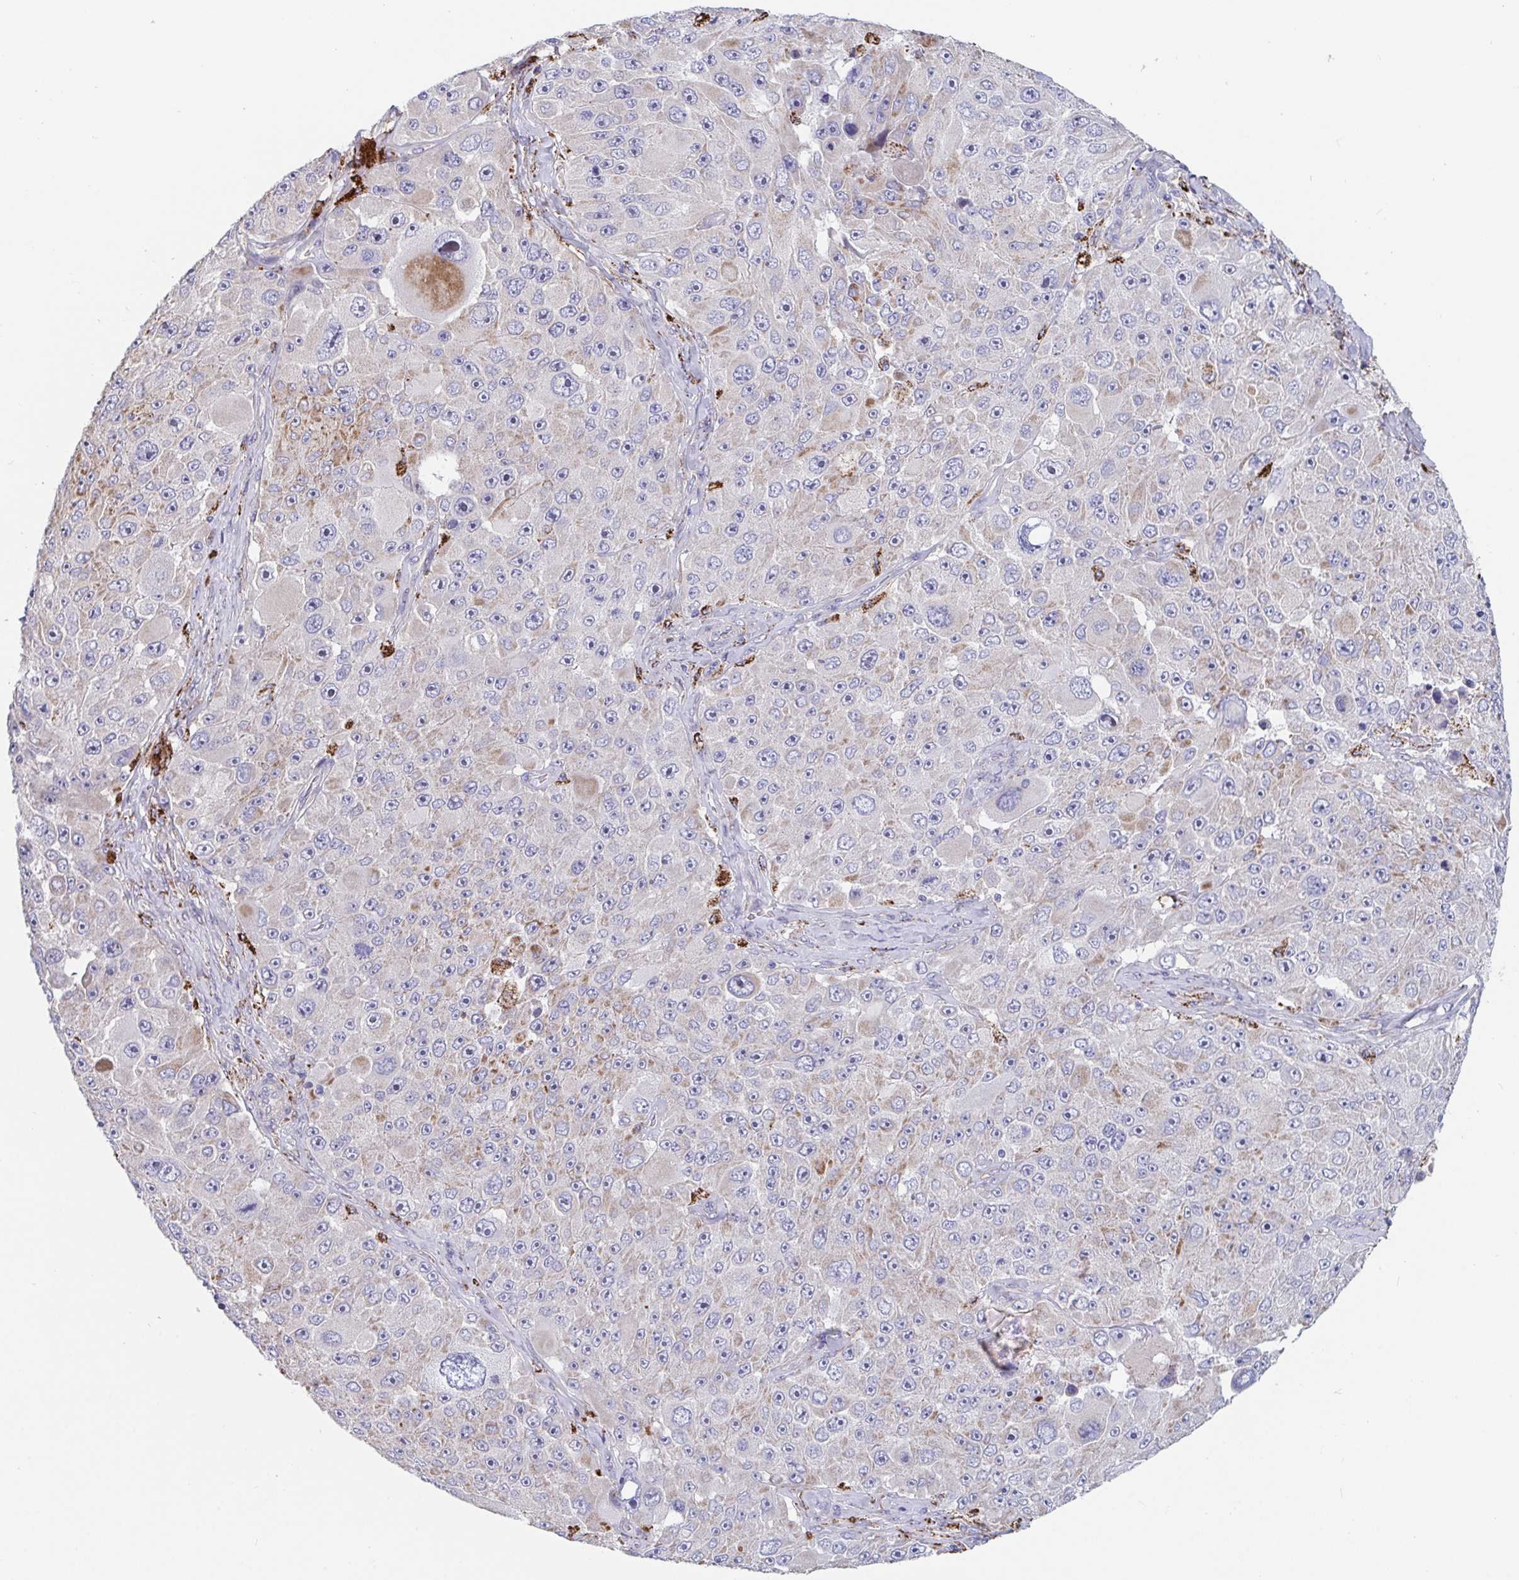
{"staining": {"intensity": "moderate", "quantity": "25%-75%", "location": "cytoplasmic/membranous"}, "tissue": "melanoma", "cell_type": "Tumor cells", "image_type": "cancer", "snomed": [{"axis": "morphology", "description": "Malignant melanoma, Metastatic site"}, {"axis": "topography", "description": "Lymph node"}], "caption": "DAB (3,3'-diaminobenzidine) immunohistochemical staining of melanoma shows moderate cytoplasmic/membranous protein expression in approximately 25%-75% of tumor cells.", "gene": "FAM156B", "patient": {"sex": "male", "age": 62}}